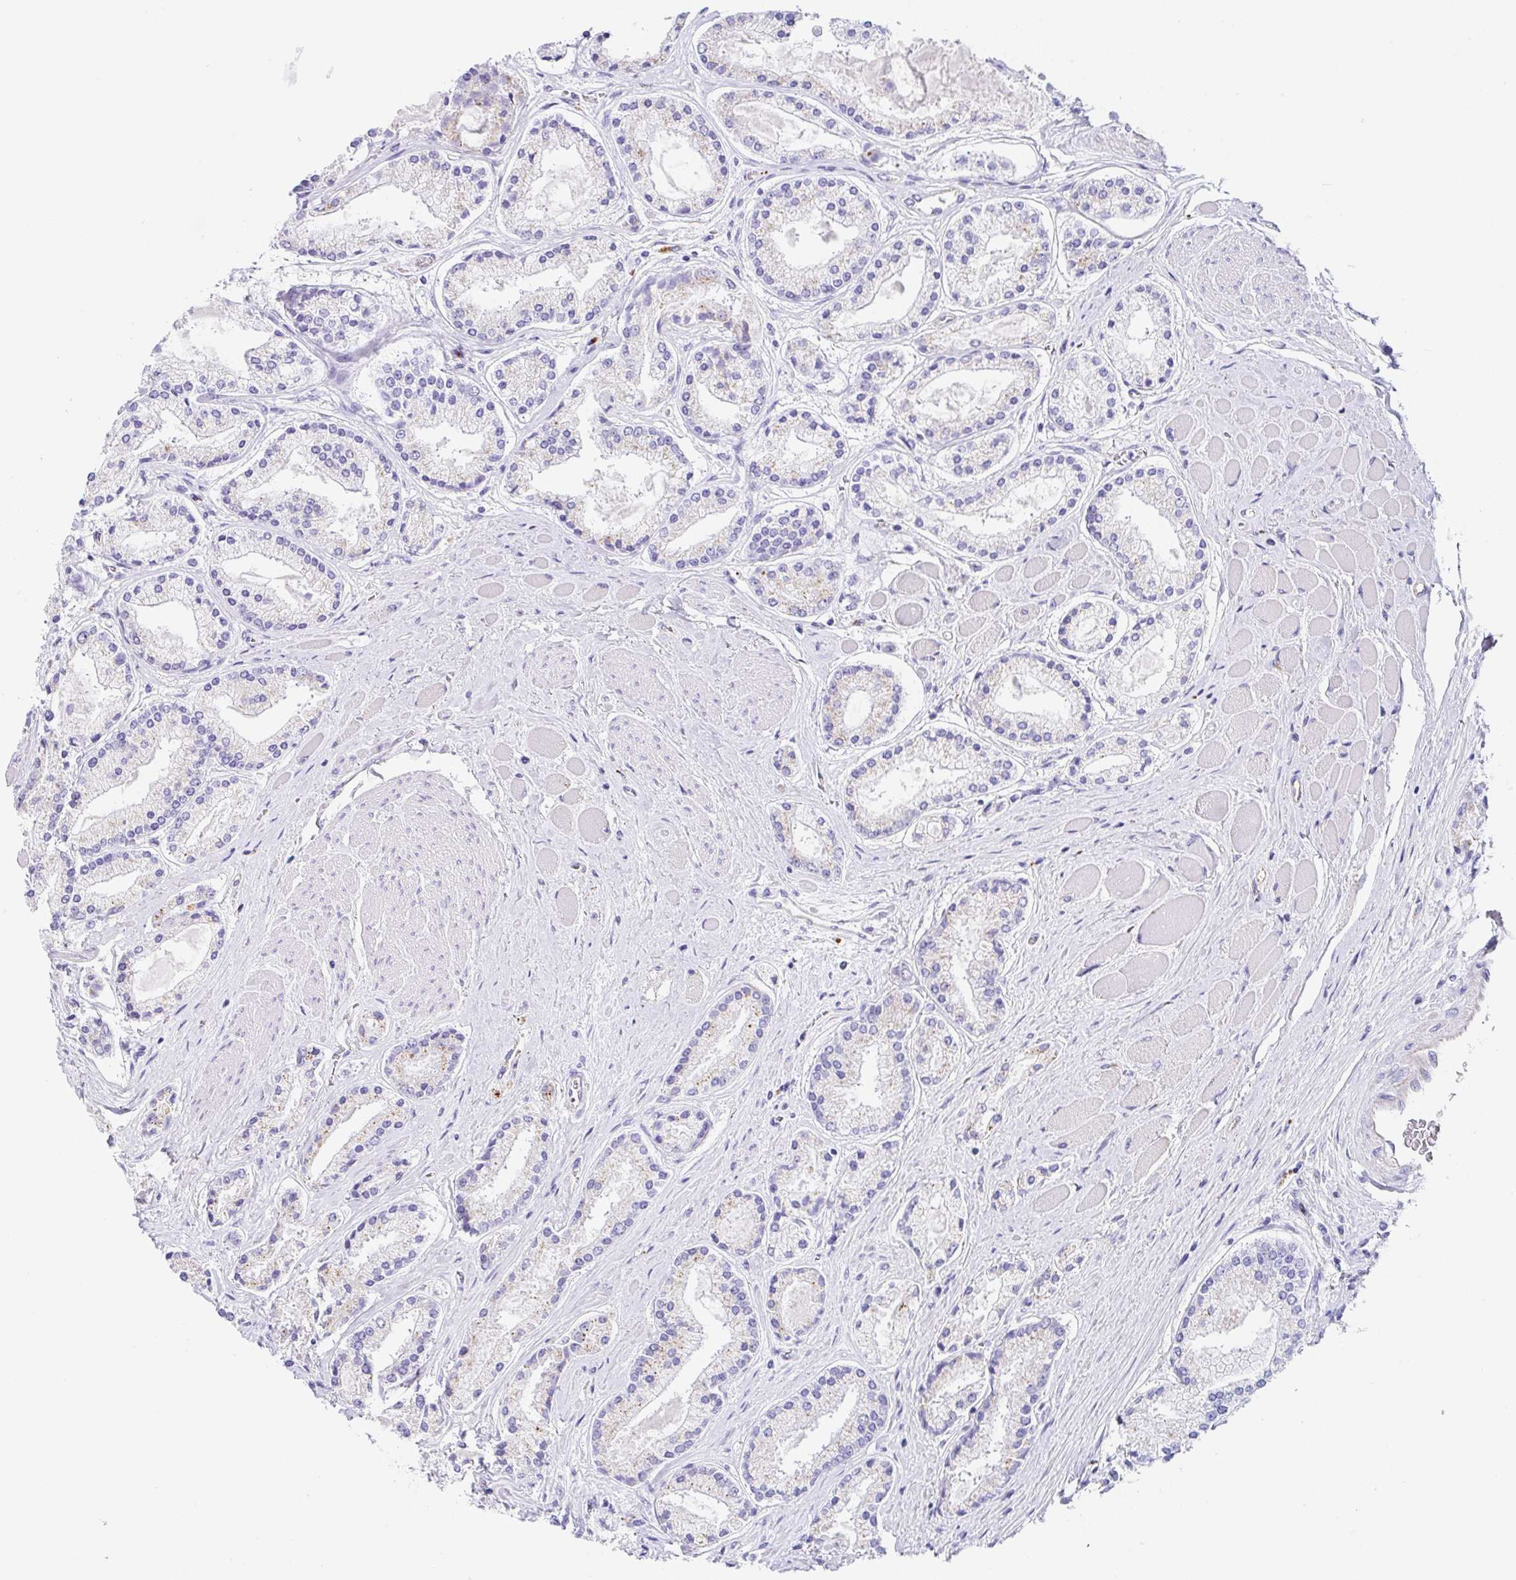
{"staining": {"intensity": "negative", "quantity": "none", "location": "none"}, "tissue": "prostate cancer", "cell_type": "Tumor cells", "image_type": "cancer", "snomed": [{"axis": "morphology", "description": "Adenocarcinoma, High grade"}, {"axis": "topography", "description": "Prostate"}], "caption": "This is an IHC histopathology image of adenocarcinoma (high-grade) (prostate). There is no expression in tumor cells.", "gene": "DKK4", "patient": {"sex": "male", "age": 67}}